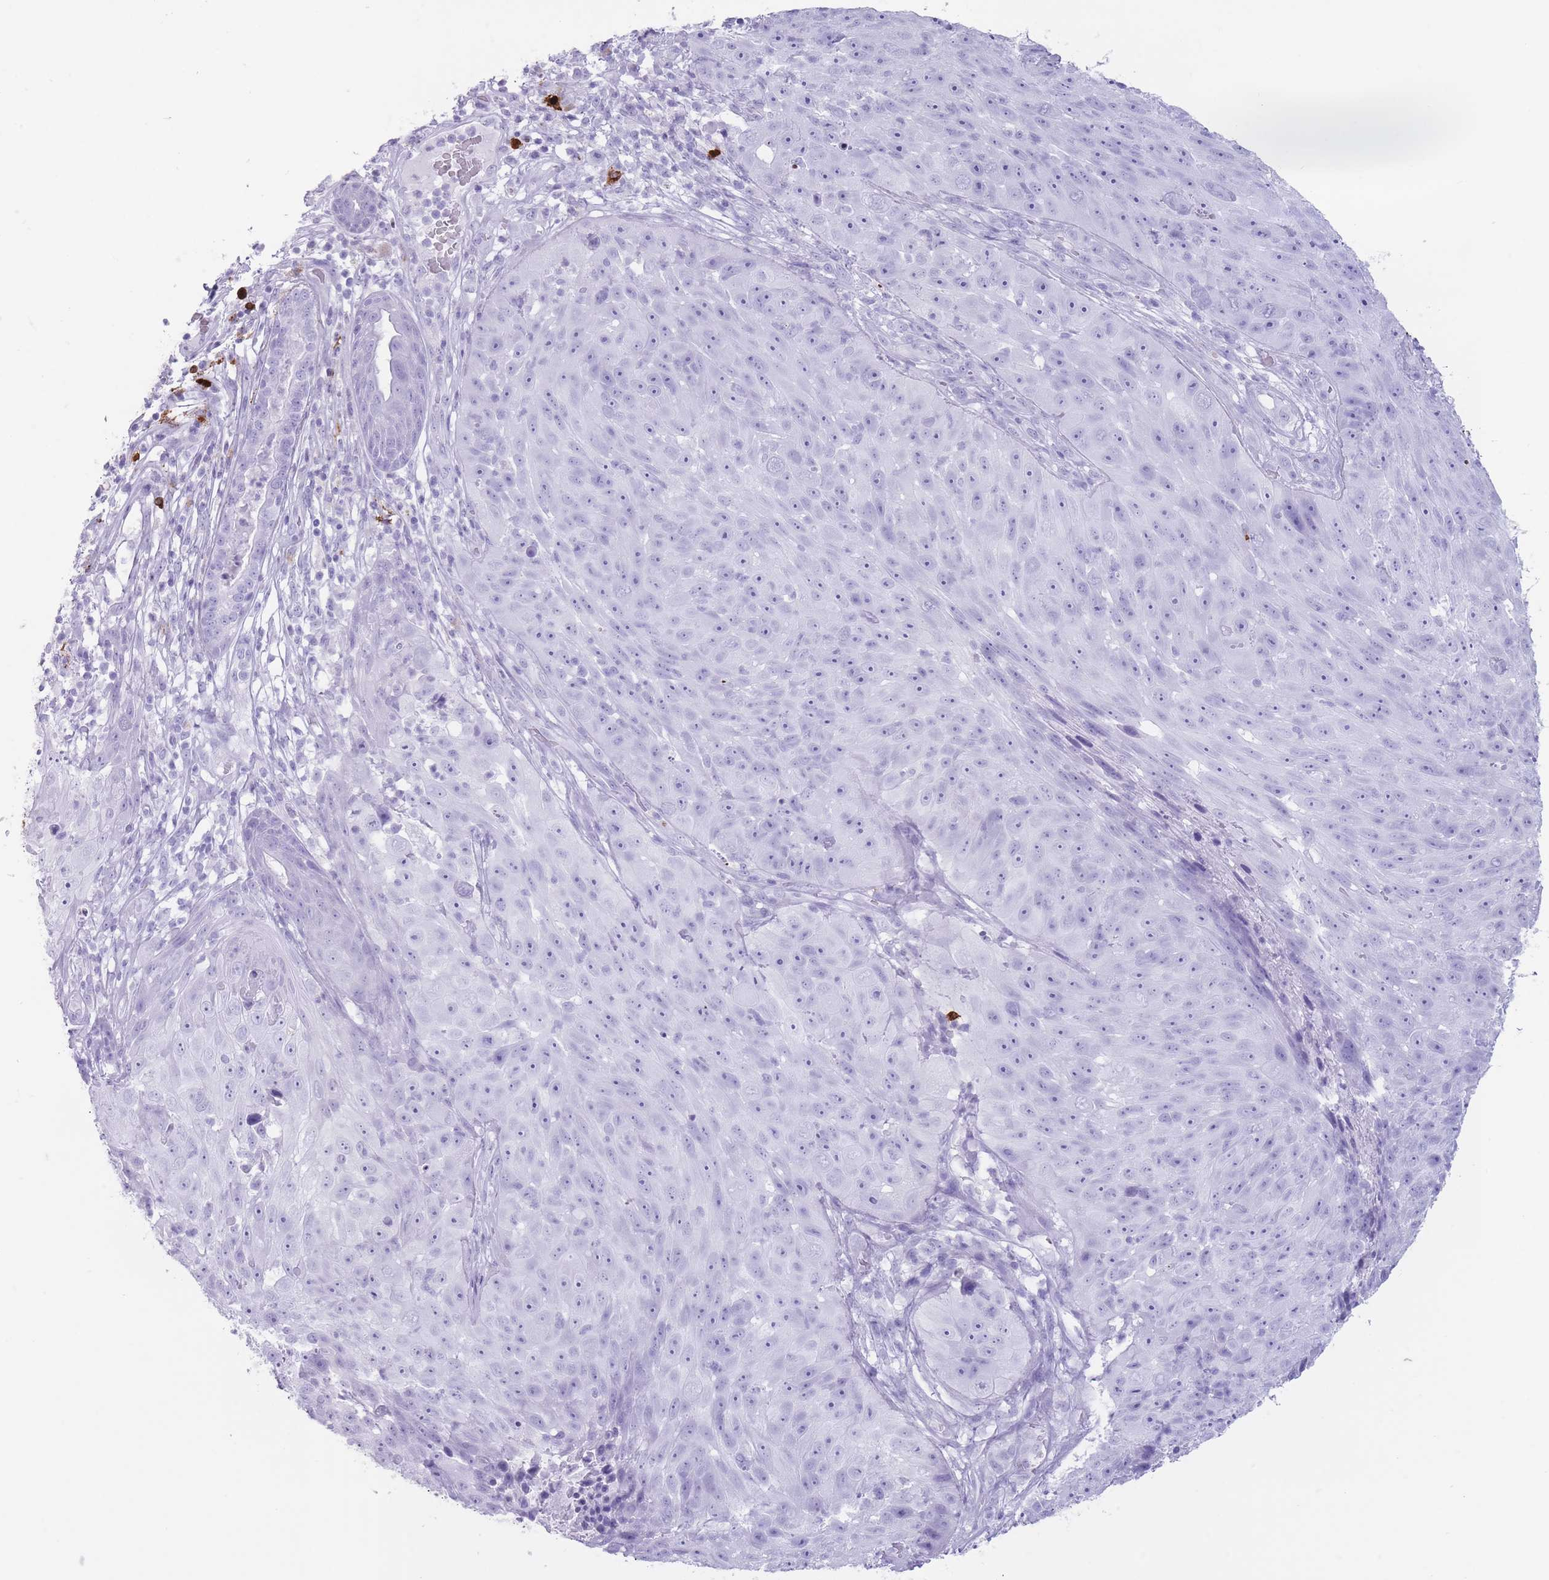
{"staining": {"intensity": "negative", "quantity": "none", "location": "none"}, "tissue": "skin cancer", "cell_type": "Tumor cells", "image_type": "cancer", "snomed": [{"axis": "morphology", "description": "Squamous cell carcinoma, NOS"}, {"axis": "topography", "description": "Skin"}], "caption": "Protein analysis of skin squamous cell carcinoma shows no significant staining in tumor cells.", "gene": "OR4F21", "patient": {"sex": "female", "age": 87}}